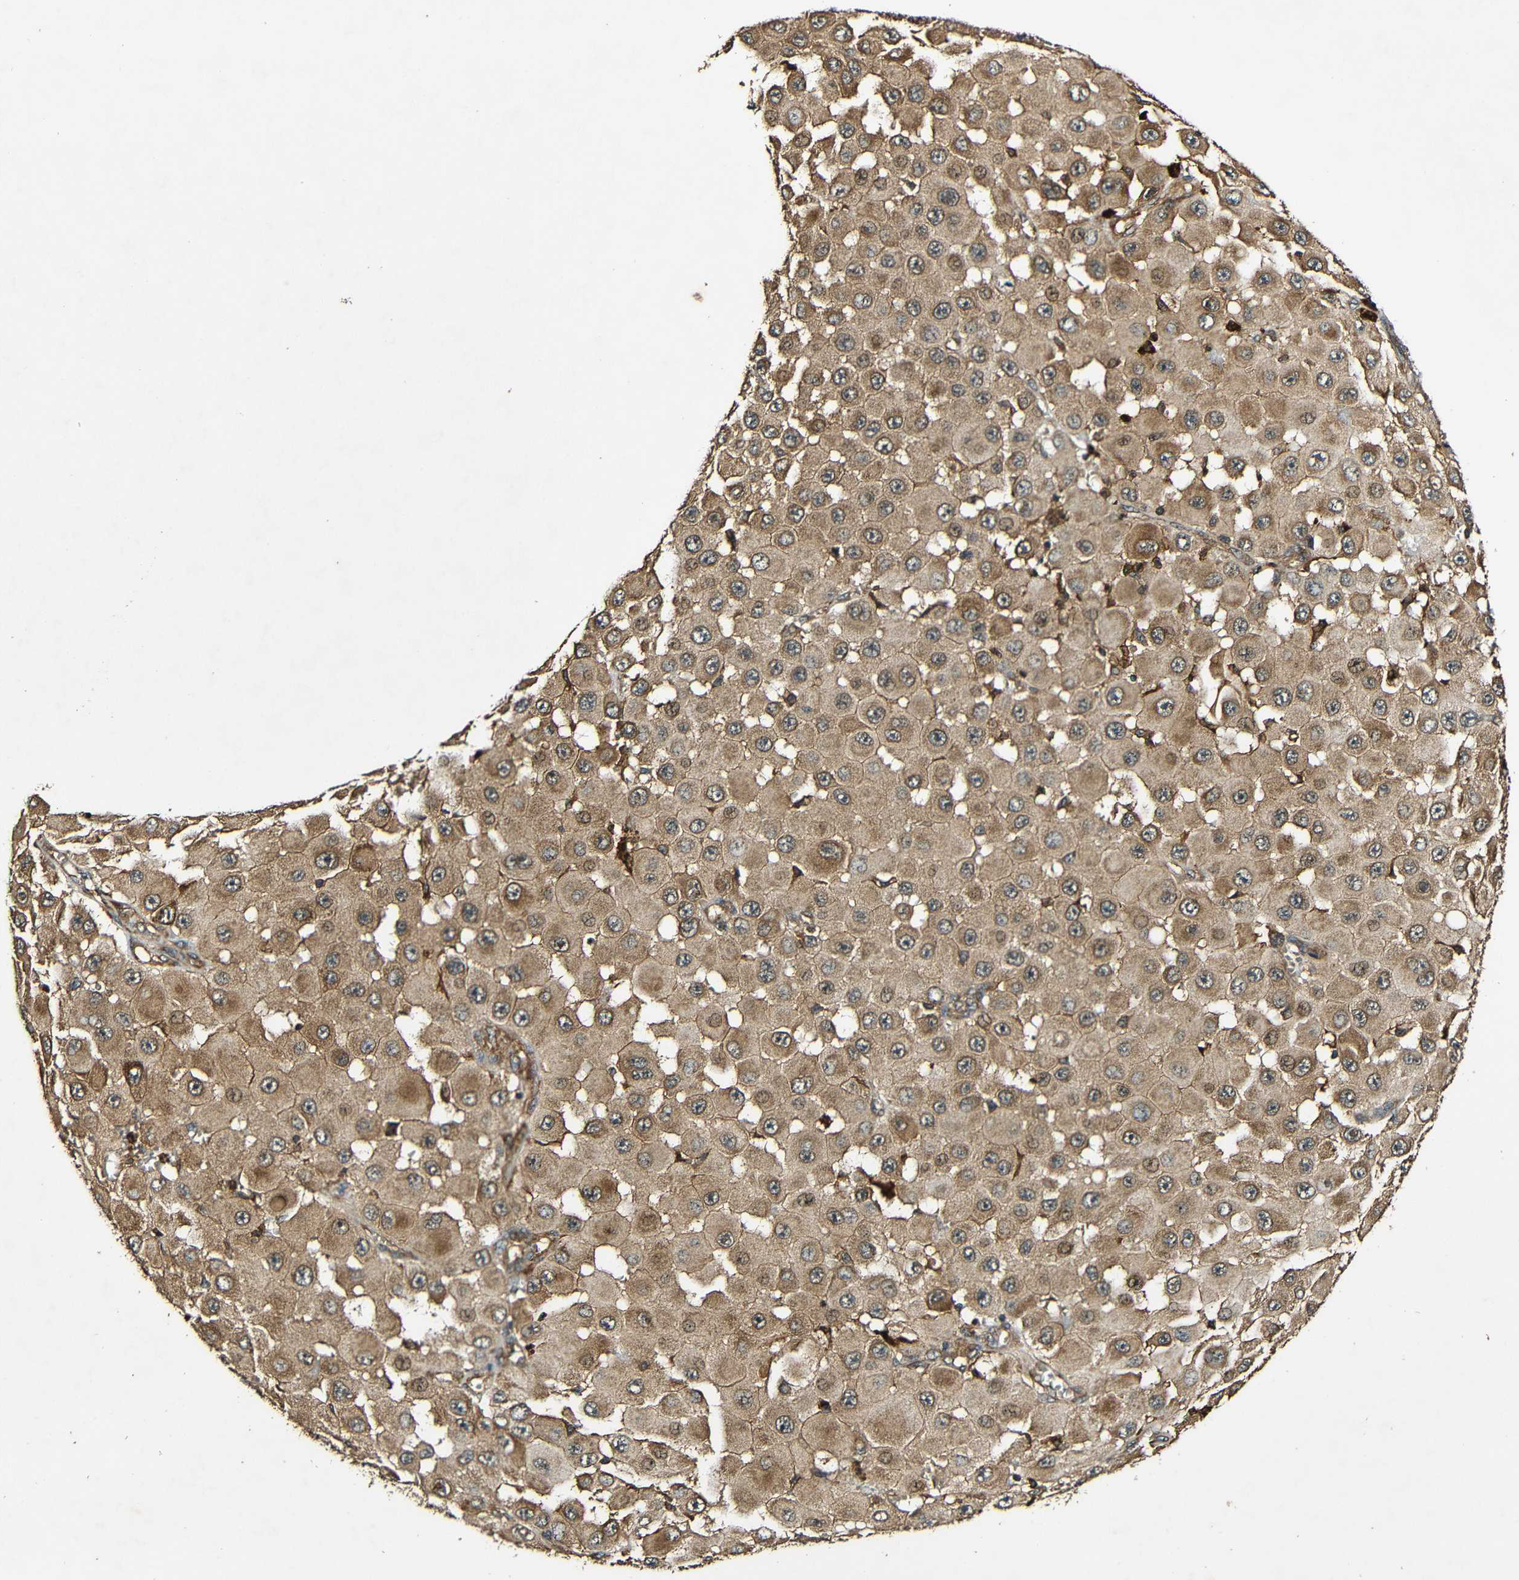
{"staining": {"intensity": "moderate", "quantity": ">75%", "location": "cytoplasmic/membranous"}, "tissue": "melanoma", "cell_type": "Tumor cells", "image_type": "cancer", "snomed": [{"axis": "morphology", "description": "Malignant melanoma, NOS"}, {"axis": "topography", "description": "Skin"}], "caption": "Melanoma stained with a protein marker displays moderate staining in tumor cells.", "gene": "CASP8", "patient": {"sex": "female", "age": 81}}